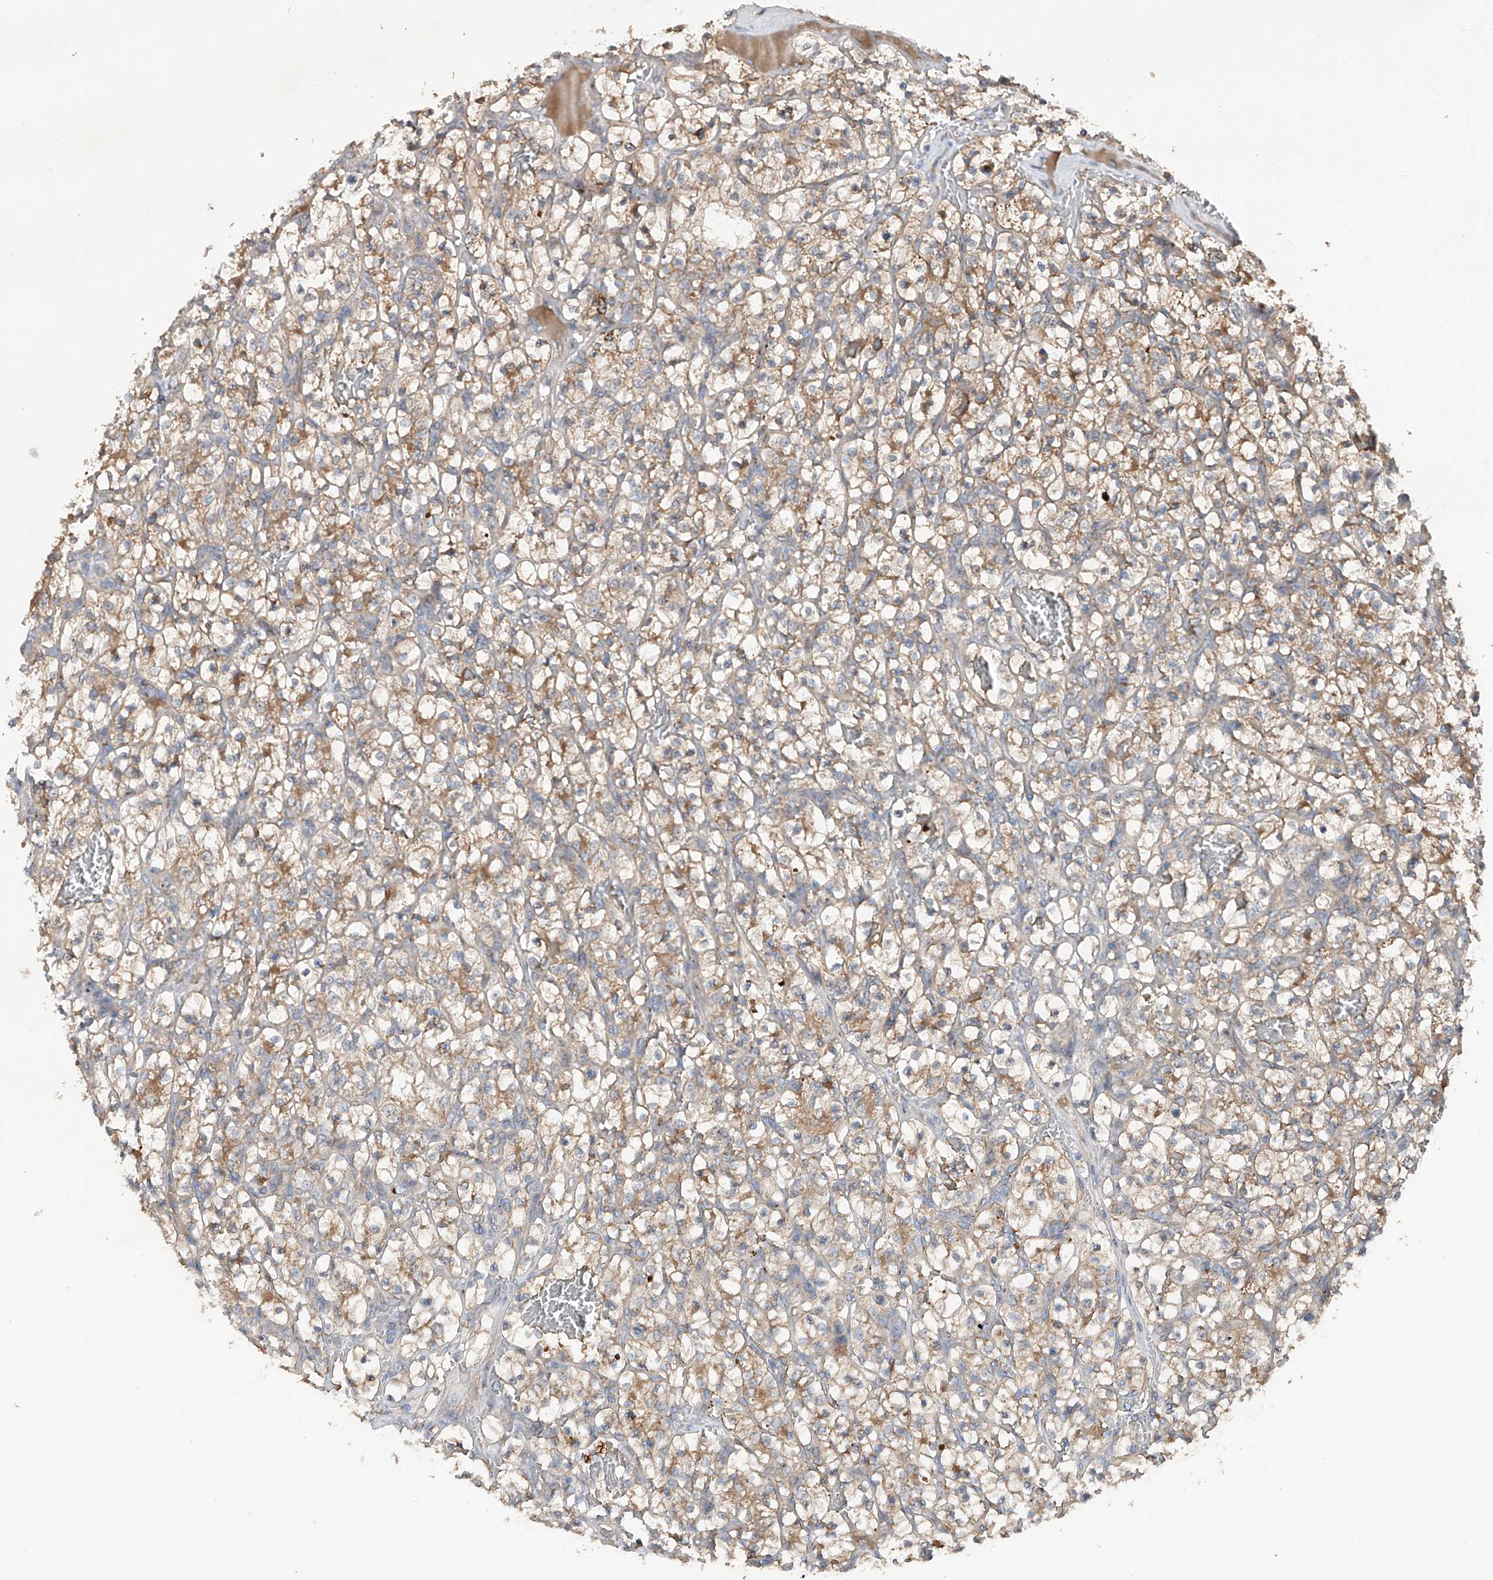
{"staining": {"intensity": "moderate", "quantity": ">75%", "location": "cytoplasmic/membranous"}, "tissue": "renal cancer", "cell_type": "Tumor cells", "image_type": "cancer", "snomed": [{"axis": "morphology", "description": "Adenocarcinoma, NOS"}, {"axis": "topography", "description": "Kidney"}], "caption": "This is an image of IHC staining of renal adenocarcinoma, which shows moderate positivity in the cytoplasmic/membranous of tumor cells.", "gene": "EDN1", "patient": {"sex": "female", "age": 57}}